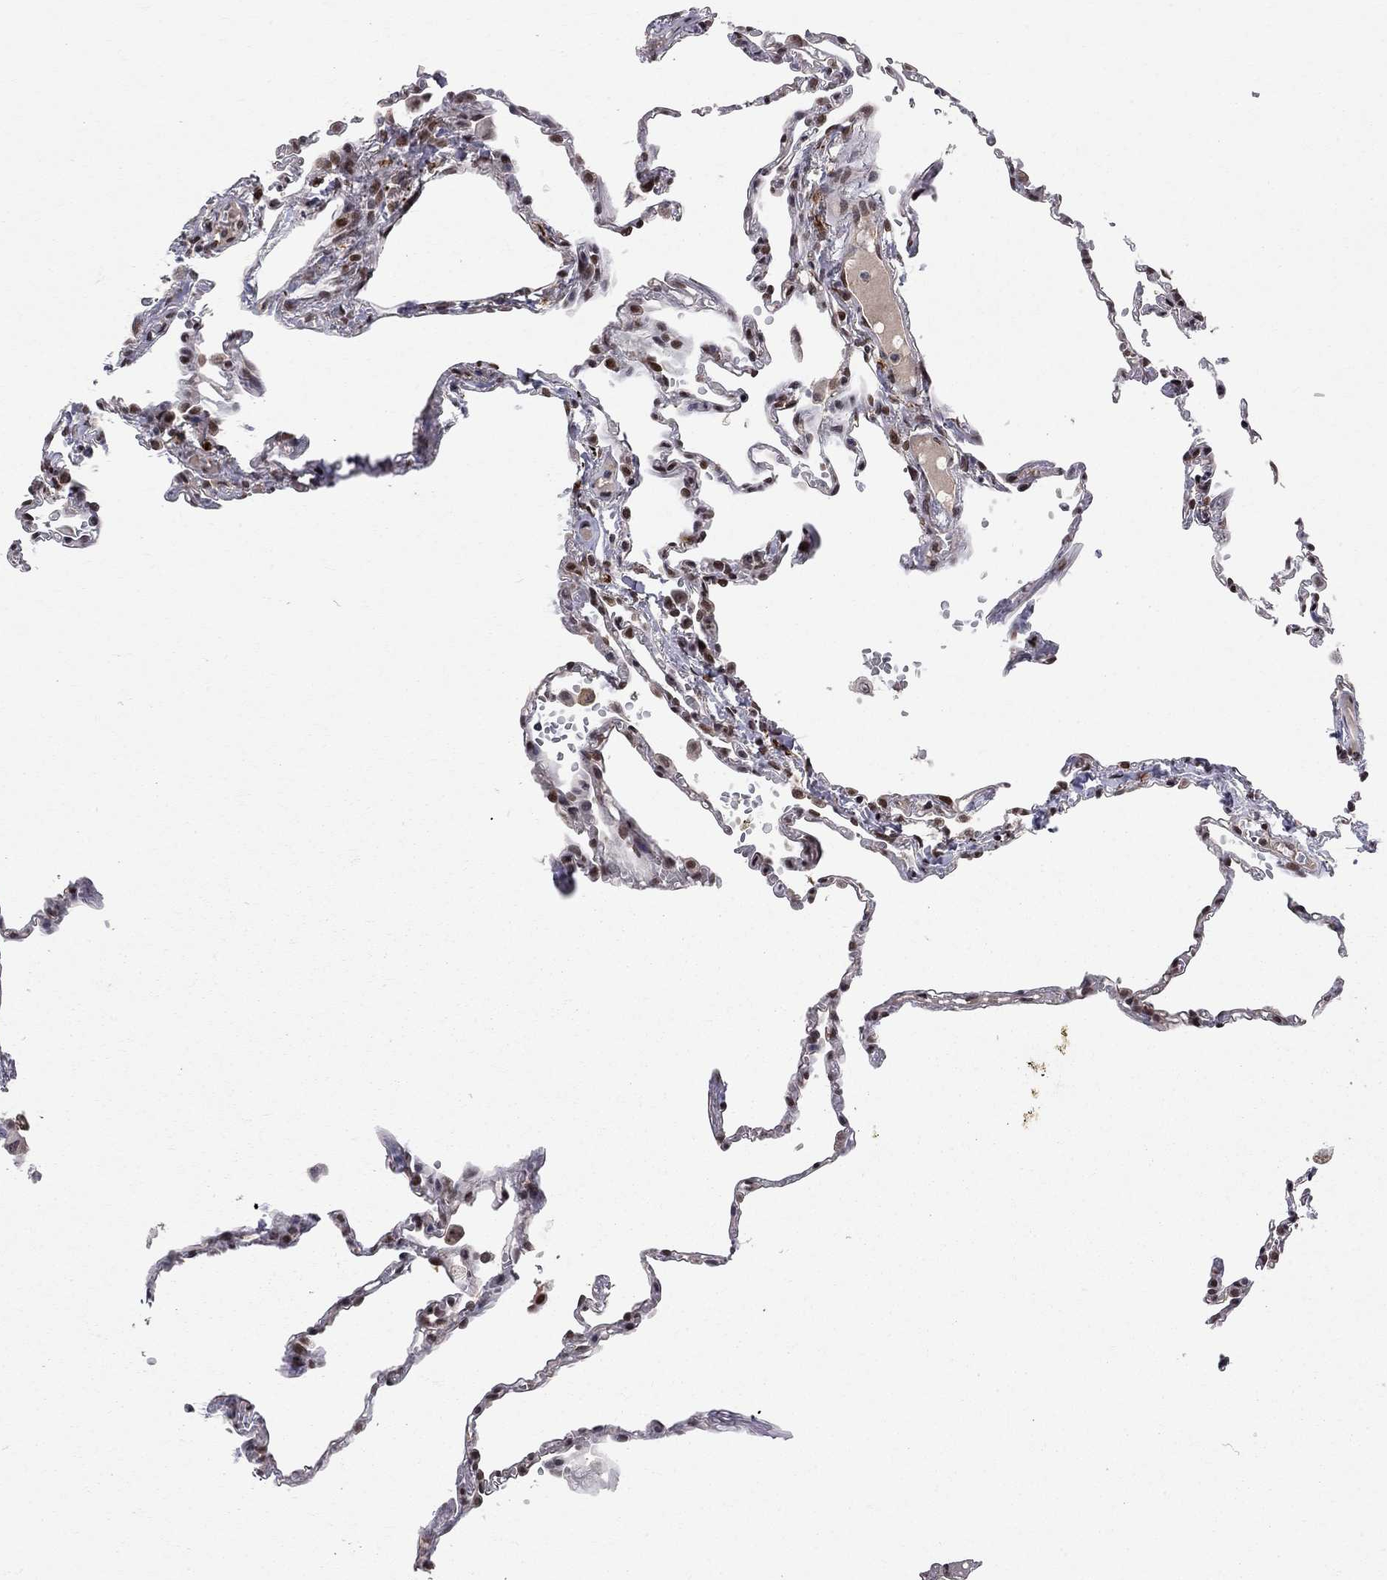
{"staining": {"intensity": "strong", "quantity": "25%-75%", "location": "nuclear"}, "tissue": "lung", "cell_type": "Alveolar cells", "image_type": "normal", "snomed": [{"axis": "morphology", "description": "Normal tissue, NOS"}, {"axis": "topography", "description": "Lung"}], "caption": "Lung stained with DAB IHC demonstrates high levels of strong nuclear expression in about 25%-75% of alveolar cells. Nuclei are stained in blue.", "gene": "SAP30L", "patient": {"sex": "male", "age": 78}}